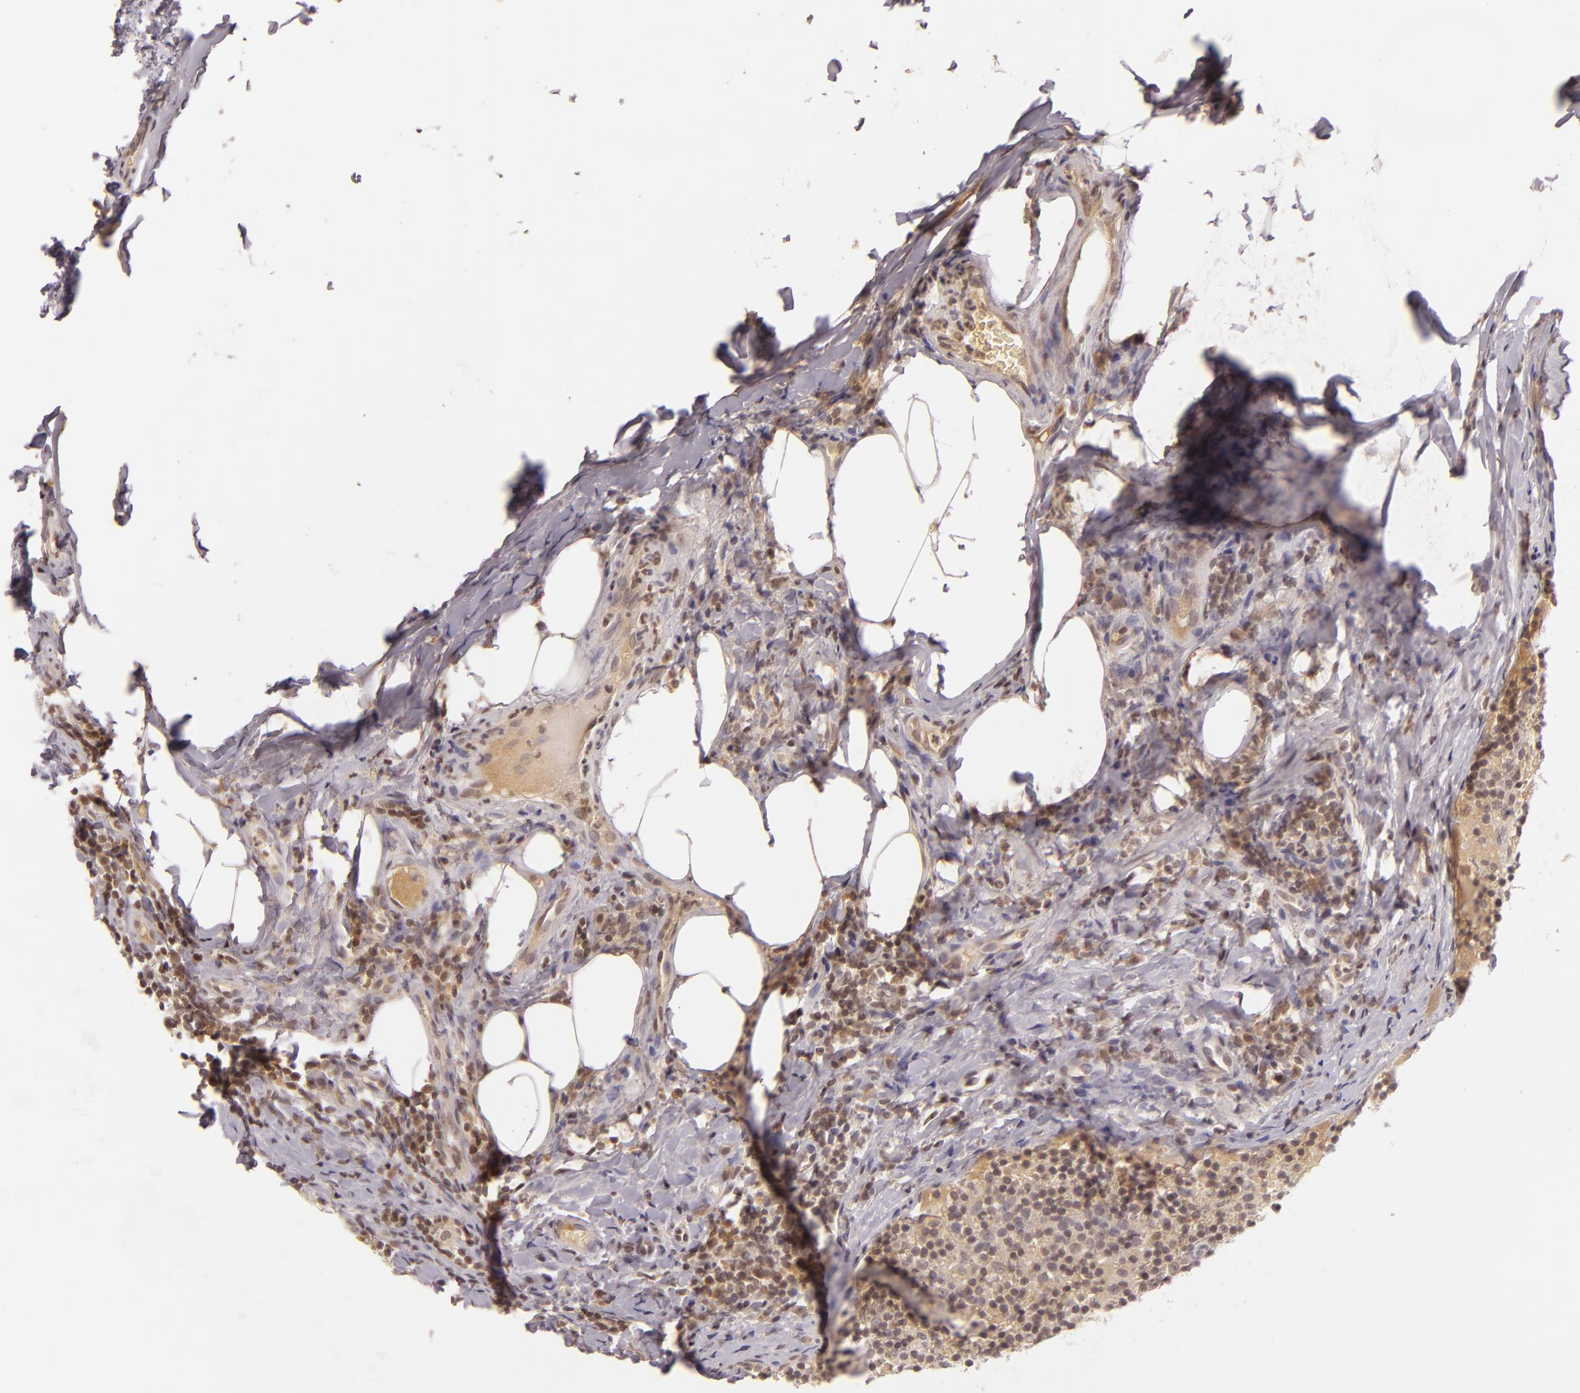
{"staining": {"intensity": "moderate", "quantity": "25%-75%", "location": "cytoplasmic/membranous,nuclear"}, "tissue": "lymph node", "cell_type": "Germinal center cells", "image_type": "normal", "snomed": [{"axis": "morphology", "description": "Normal tissue, NOS"}, {"axis": "morphology", "description": "Inflammation, NOS"}, {"axis": "topography", "description": "Lymph node"}], "caption": "Immunohistochemistry micrograph of unremarkable human lymph node stained for a protein (brown), which demonstrates medium levels of moderate cytoplasmic/membranous,nuclear positivity in approximately 25%-75% of germinal center cells.", "gene": "CASP8", "patient": {"sex": "male", "age": 46}}